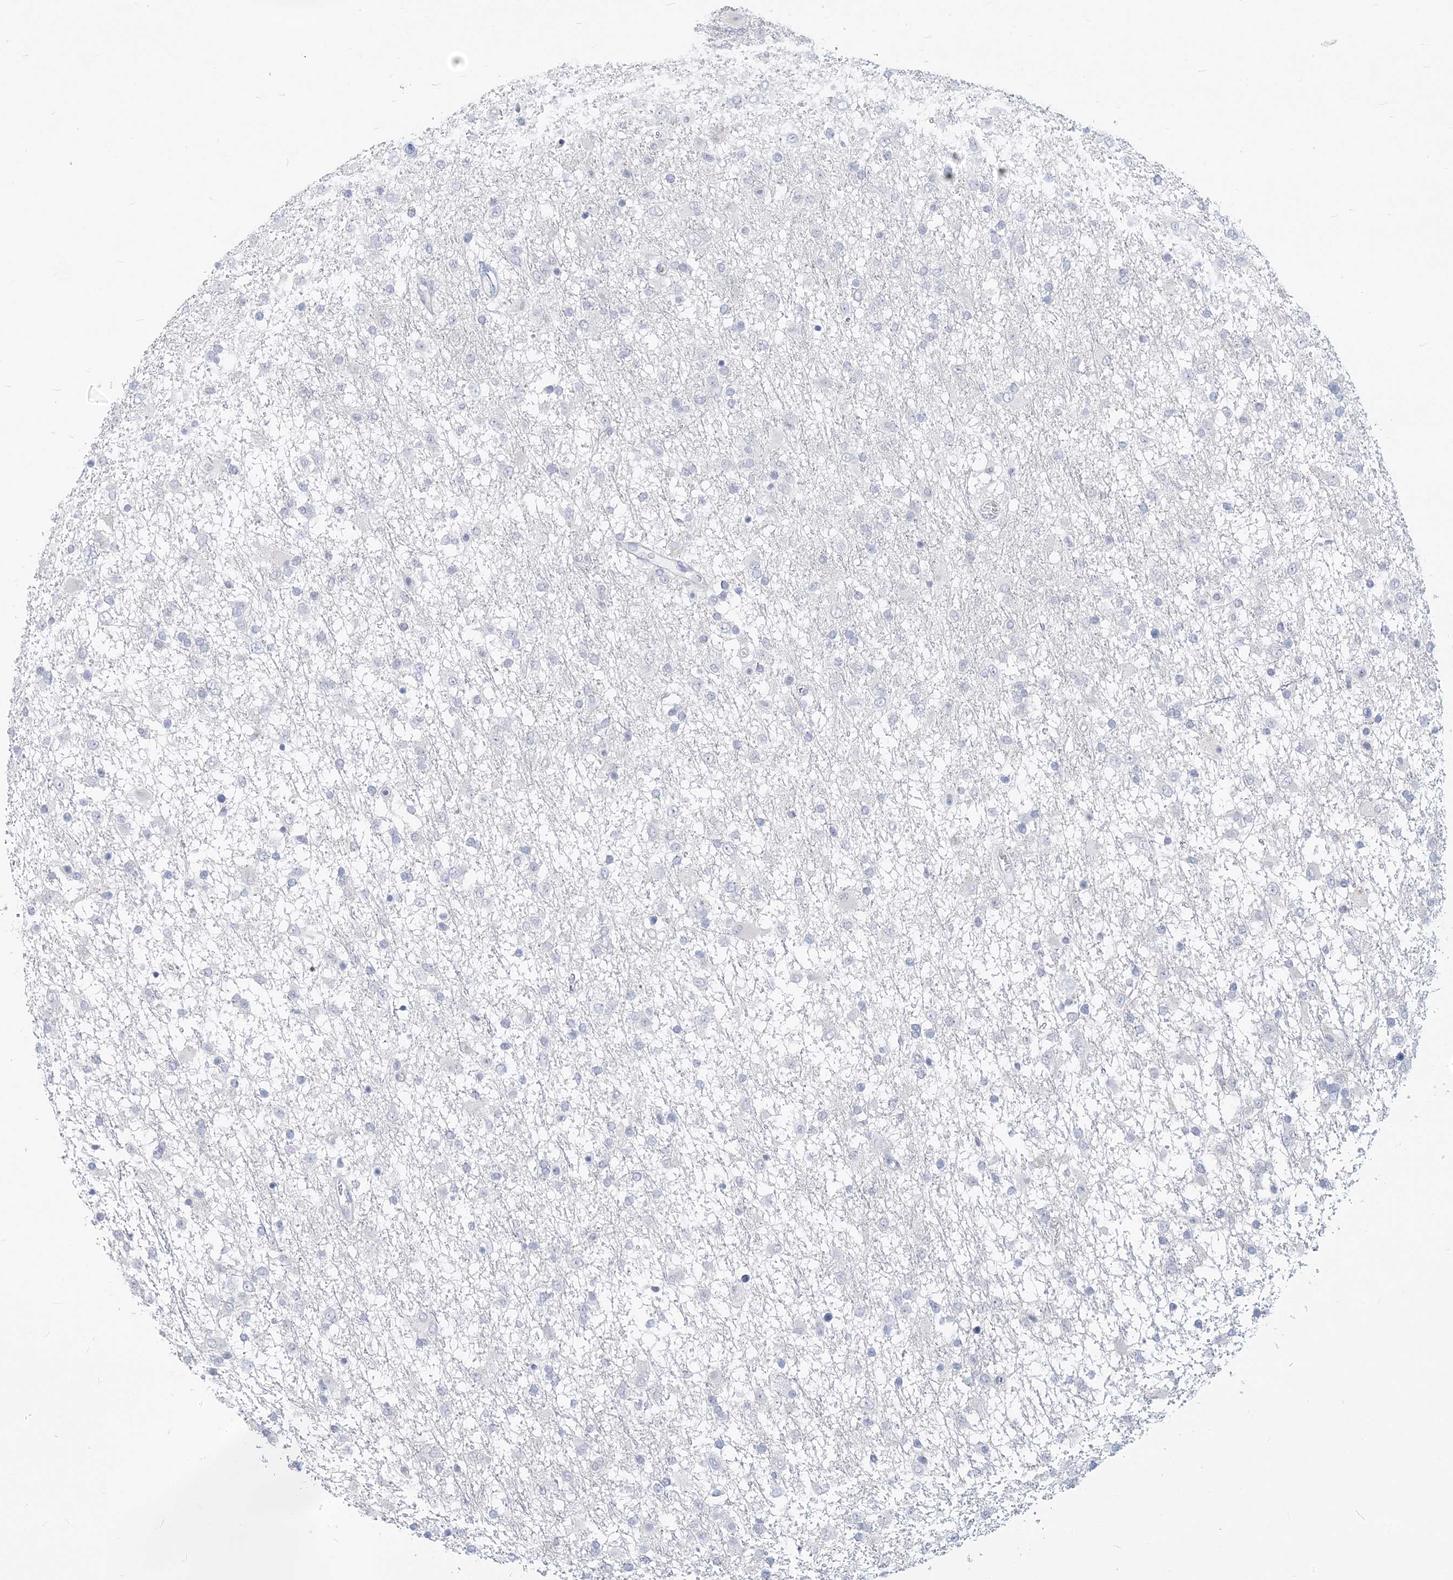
{"staining": {"intensity": "negative", "quantity": "none", "location": "none"}, "tissue": "glioma", "cell_type": "Tumor cells", "image_type": "cancer", "snomed": [{"axis": "morphology", "description": "Glioma, malignant, Low grade"}, {"axis": "topography", "description": "Brain"}], "caption": "IHC of human low-grade glioma (malignant) shows no staining in tumor cells.", "gene": "GMPPA", "patient": {"sex": "male", "age": 65}}